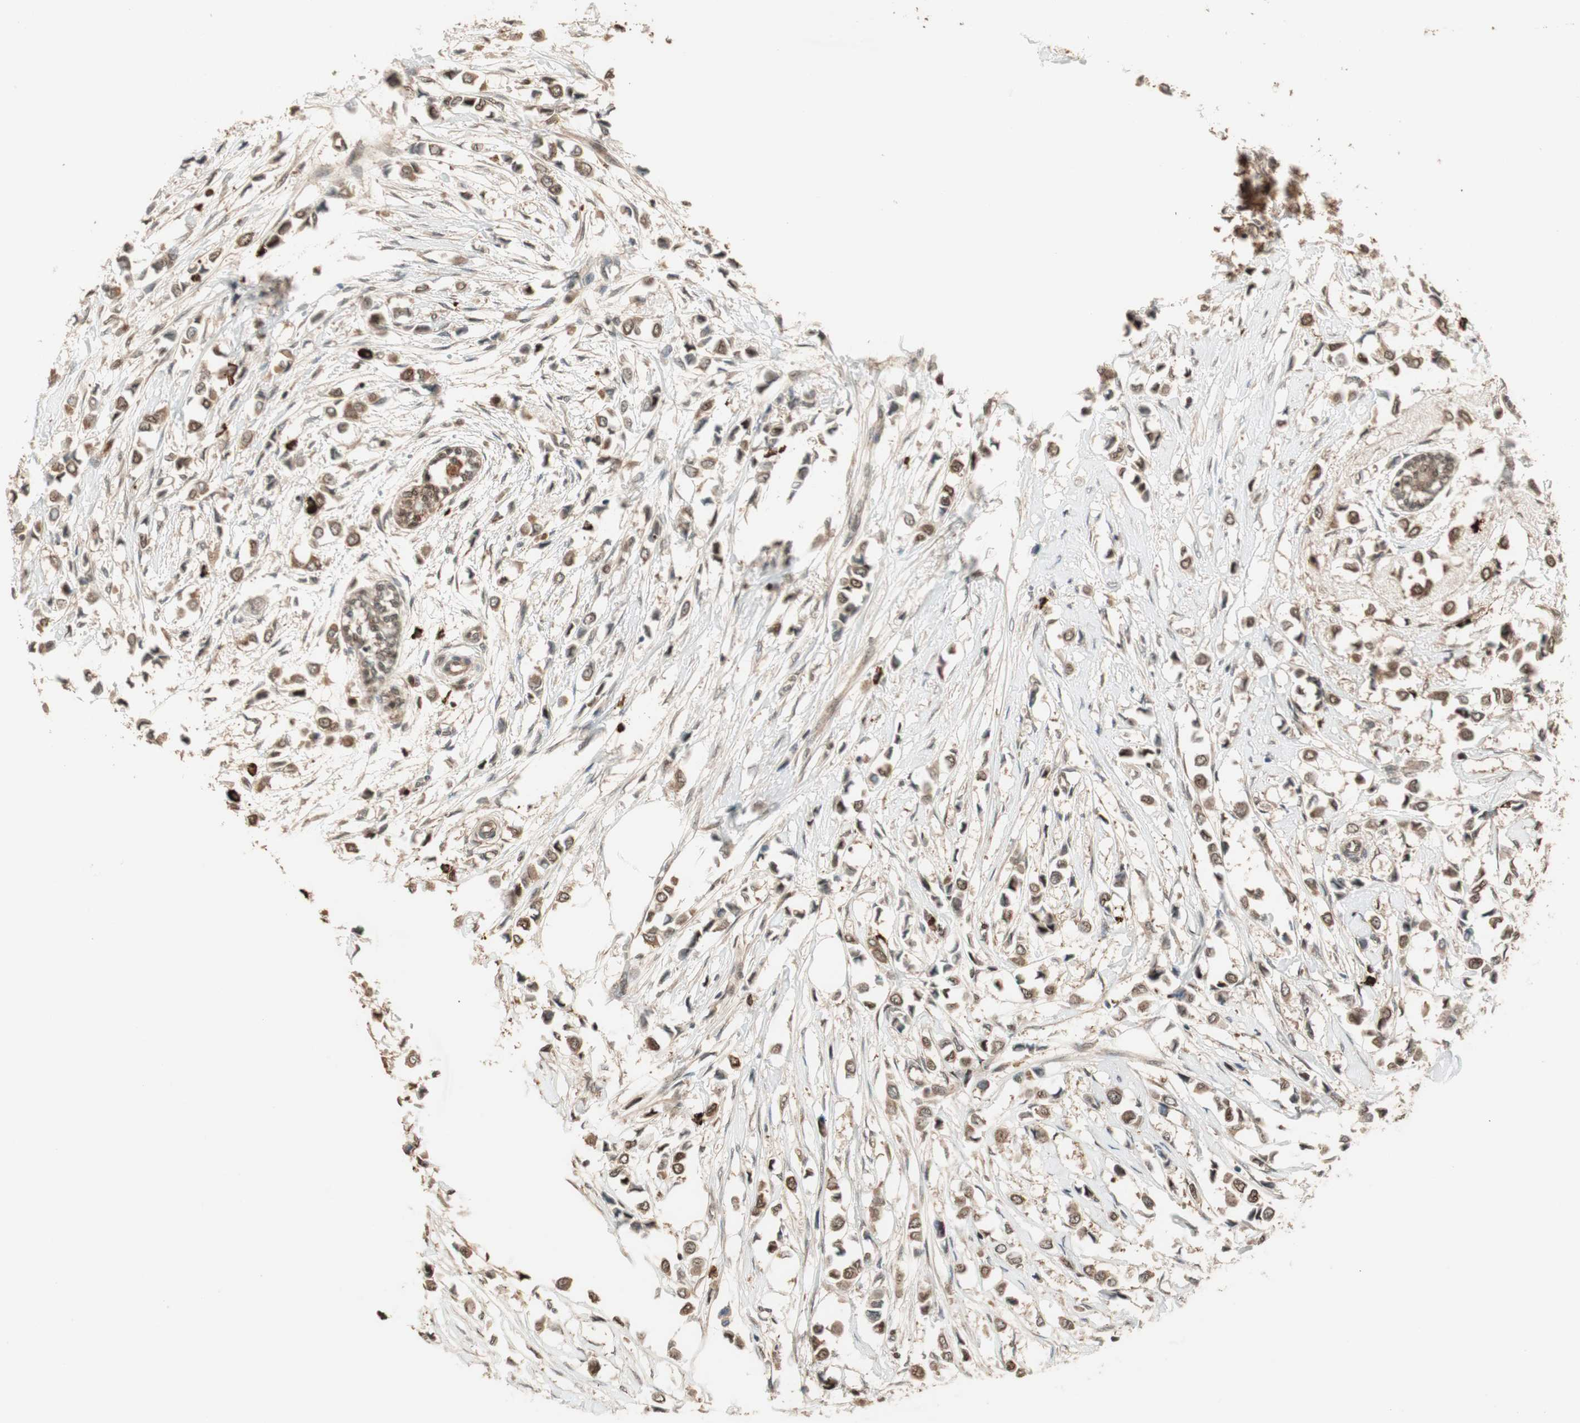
{"staining": {"intensity": "moderate", "quantity": ">75%", "location": "cytoplasmic/membranous,nuclear"}, "tissue": "breast cancer", "cell_type": "Tumor cells", "image_type": "cancer", "snomed": [{"axis": "morphology", "description": "Lobular carcinoma"}, {"axis": "topography", "description": "Breast"}], "caption": "This is a photomicrograph of immunohistochemistry staining of lobular carcinoma (breast), which shows moderate expression in the cytoplasmic/membranous and nuclear of tumor cells.", "gene": "ZNF443", "patient": {"sex": "female", "age": 51}}